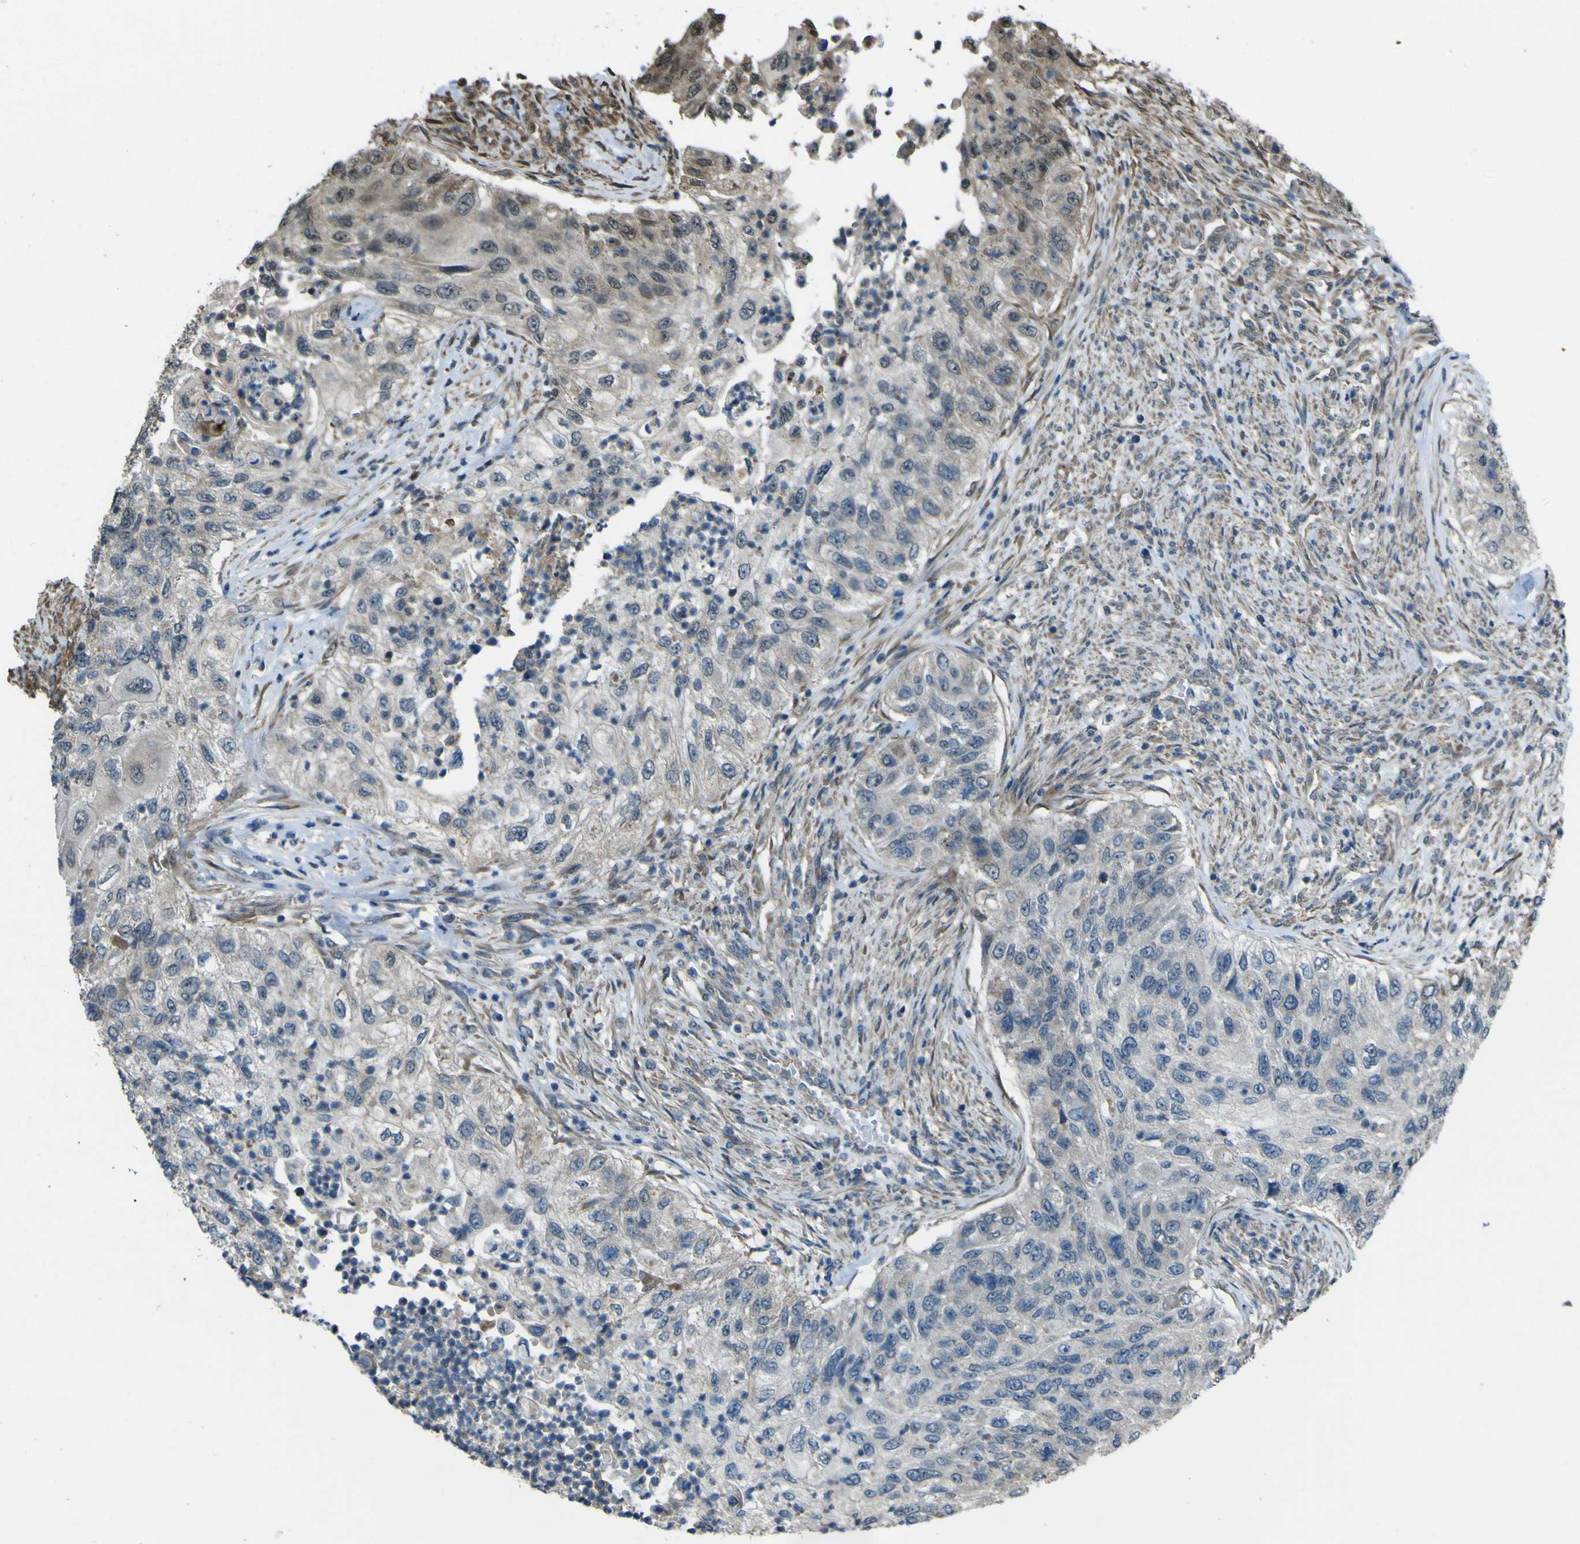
{"staining": {"intensity": "negative", "quantity": "none", "location": "none"}, "tissue": "urothelial cancer", "cell_type": "Tumor cells", "image_type": "cancer", "snomed": [{"axis": "morphology", "description": "Urothelial carcinoma, High grade"}, {"axis": "topography", "description": "Urinary bladder"}], "caption": "This photomicrograph is of urothelial cancer stained with immunohistochemistry (IHC) to label a protein in brown with the nuclei are counter-stained blue. There is no expression in tumor cells.", "gene": "NAALADL2", "patient": {"sex": "female", "age": 60}}